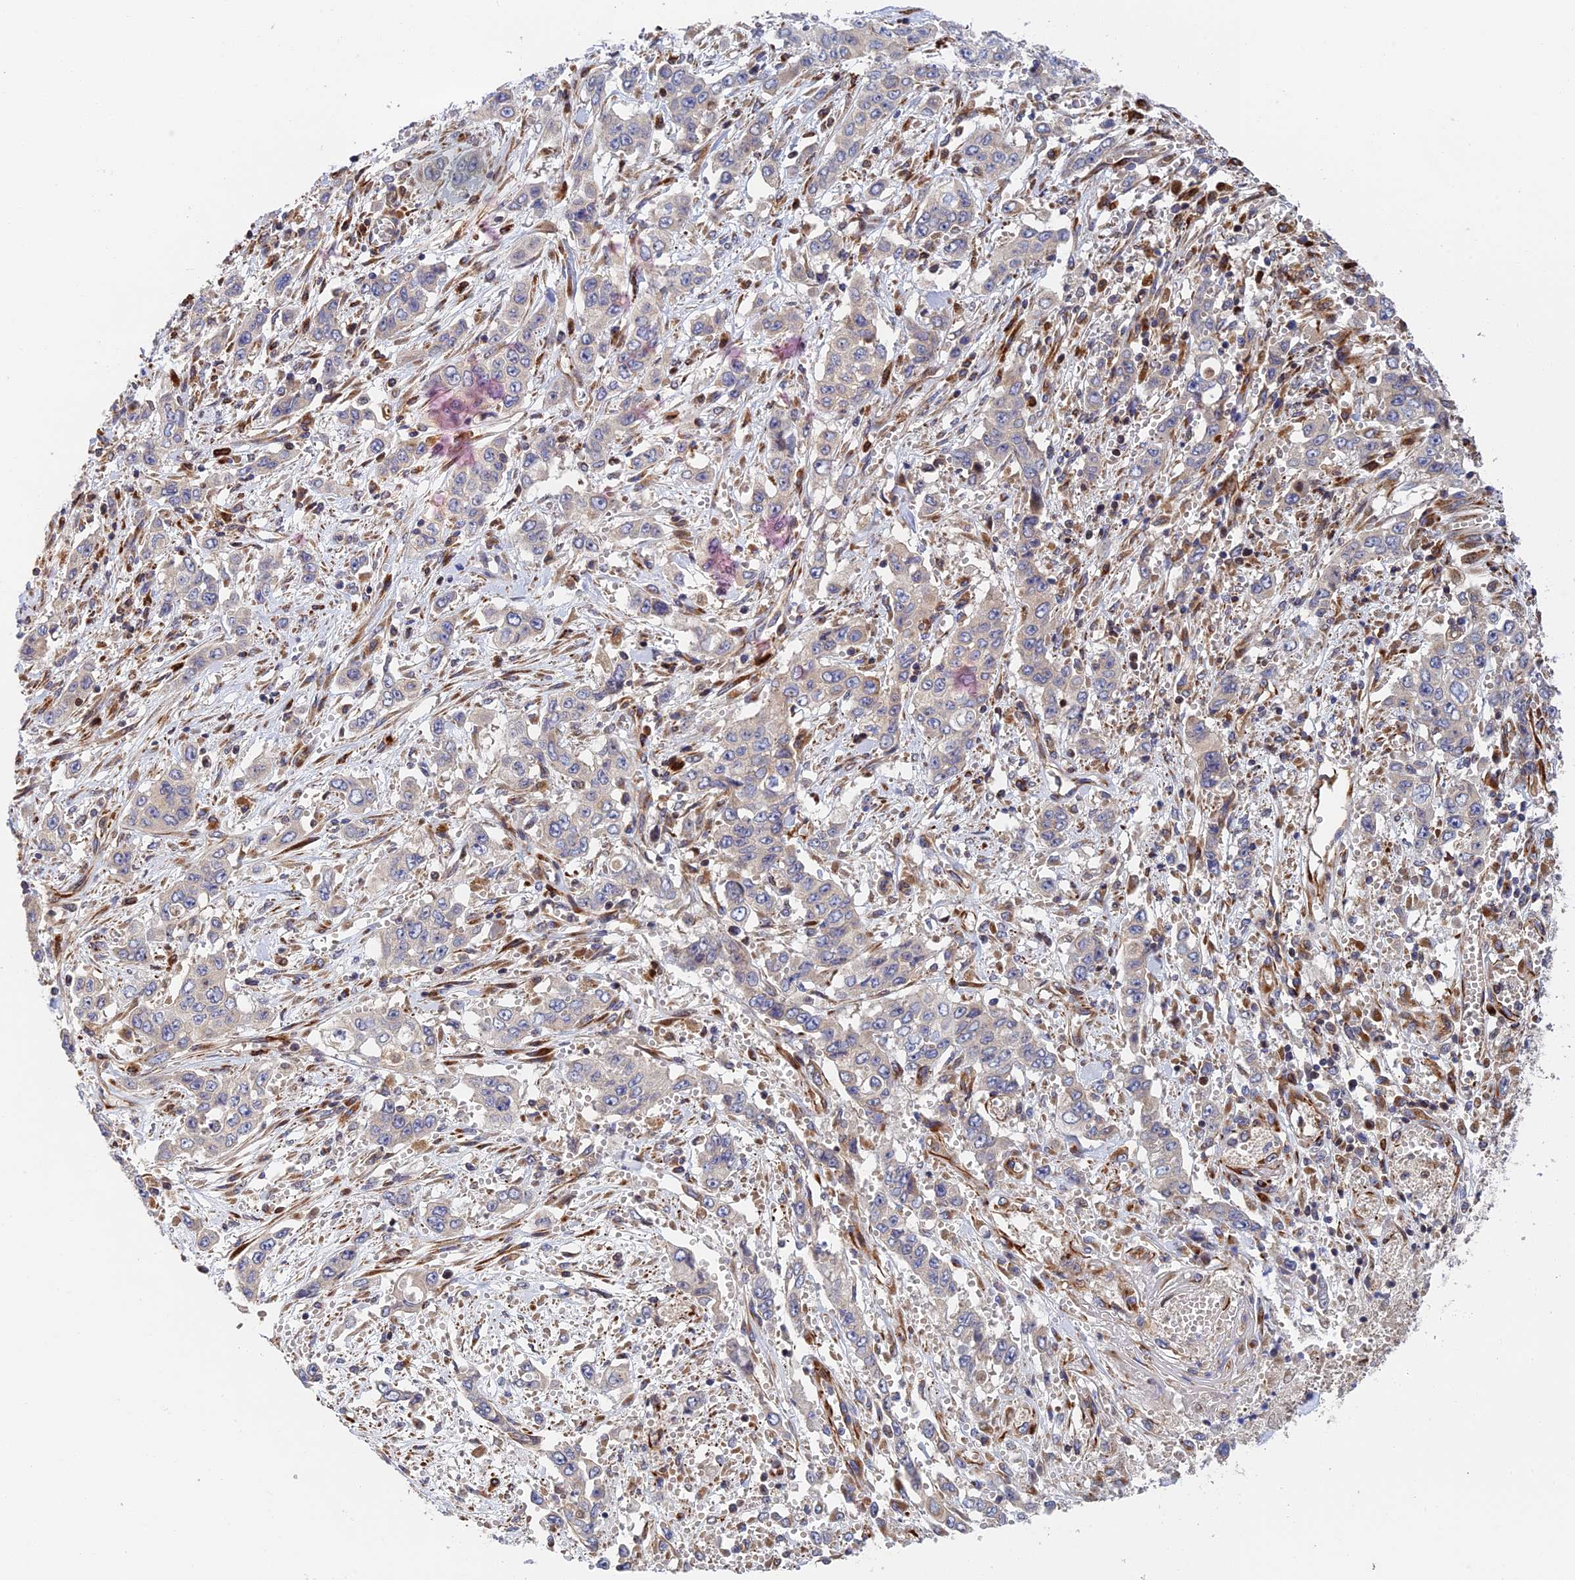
{"staining": {"intensity": "negative", "quantity": "none", "location": "none"}, "tissue": "stomach cancer", "cell_type": "Tumor cells", "image_type": "cancer", "snomed": [{"axis": "morphology", "description": "Normal tissue, NOS"}, {"axis": "morphology", "description": "Adenocarcinoma, NOS"}, {"axis": "topography", "description": "Stomach"}], "caption": "High magnification brightfield microscopy of stomach cancer stained with DAB (brown) and counterstained with hematoxylin (blue): tumor cells show no significant positivity. (Brightfield microscopy of DAB (3,3'-diaminobenzidine) IHC at high magnification).", "gene": "PPP2R3C", "patient": {"sex": "female", "age": 64}}